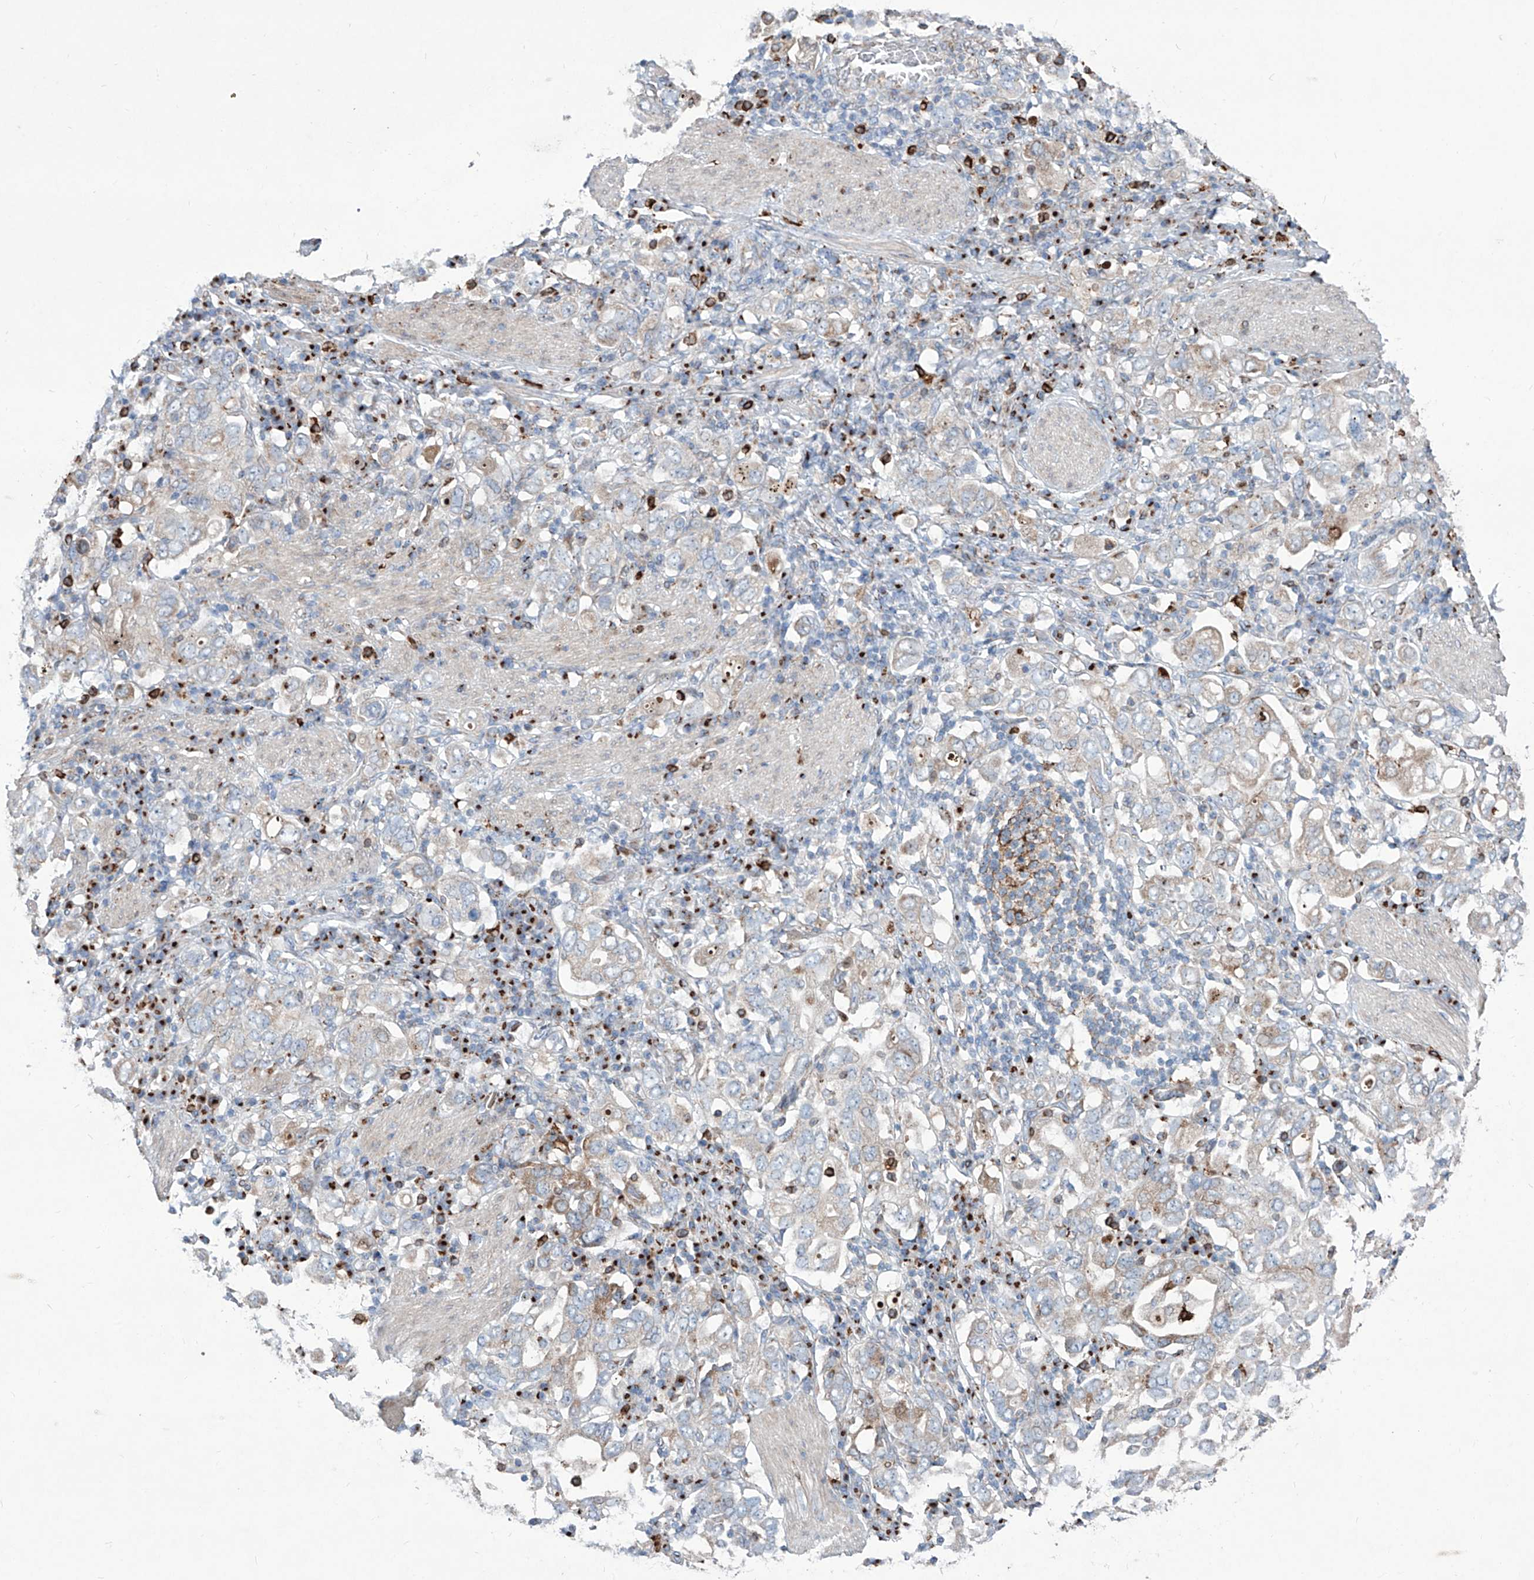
{"staining": {"intensity": "negative", "quantity": "none", "location": "none"}, "tissue": "stomach cancer", "cell_type": "Tumor cells", "image_type": "cancer", "snomed": [{"axis": "morphology", "description": "Adenocarcinoma, NOS"}, {"axis": "topography", "description": "Stomach, upper"}], "caption": "IHC histopathology image of neoplastic tissue: human stomach cancer (adenocarcinoma) stained with DAB reveals no significant protein expression in tumor cells.", "gene": "CDH5", "patient": {"sex": "male", "age": 62}}